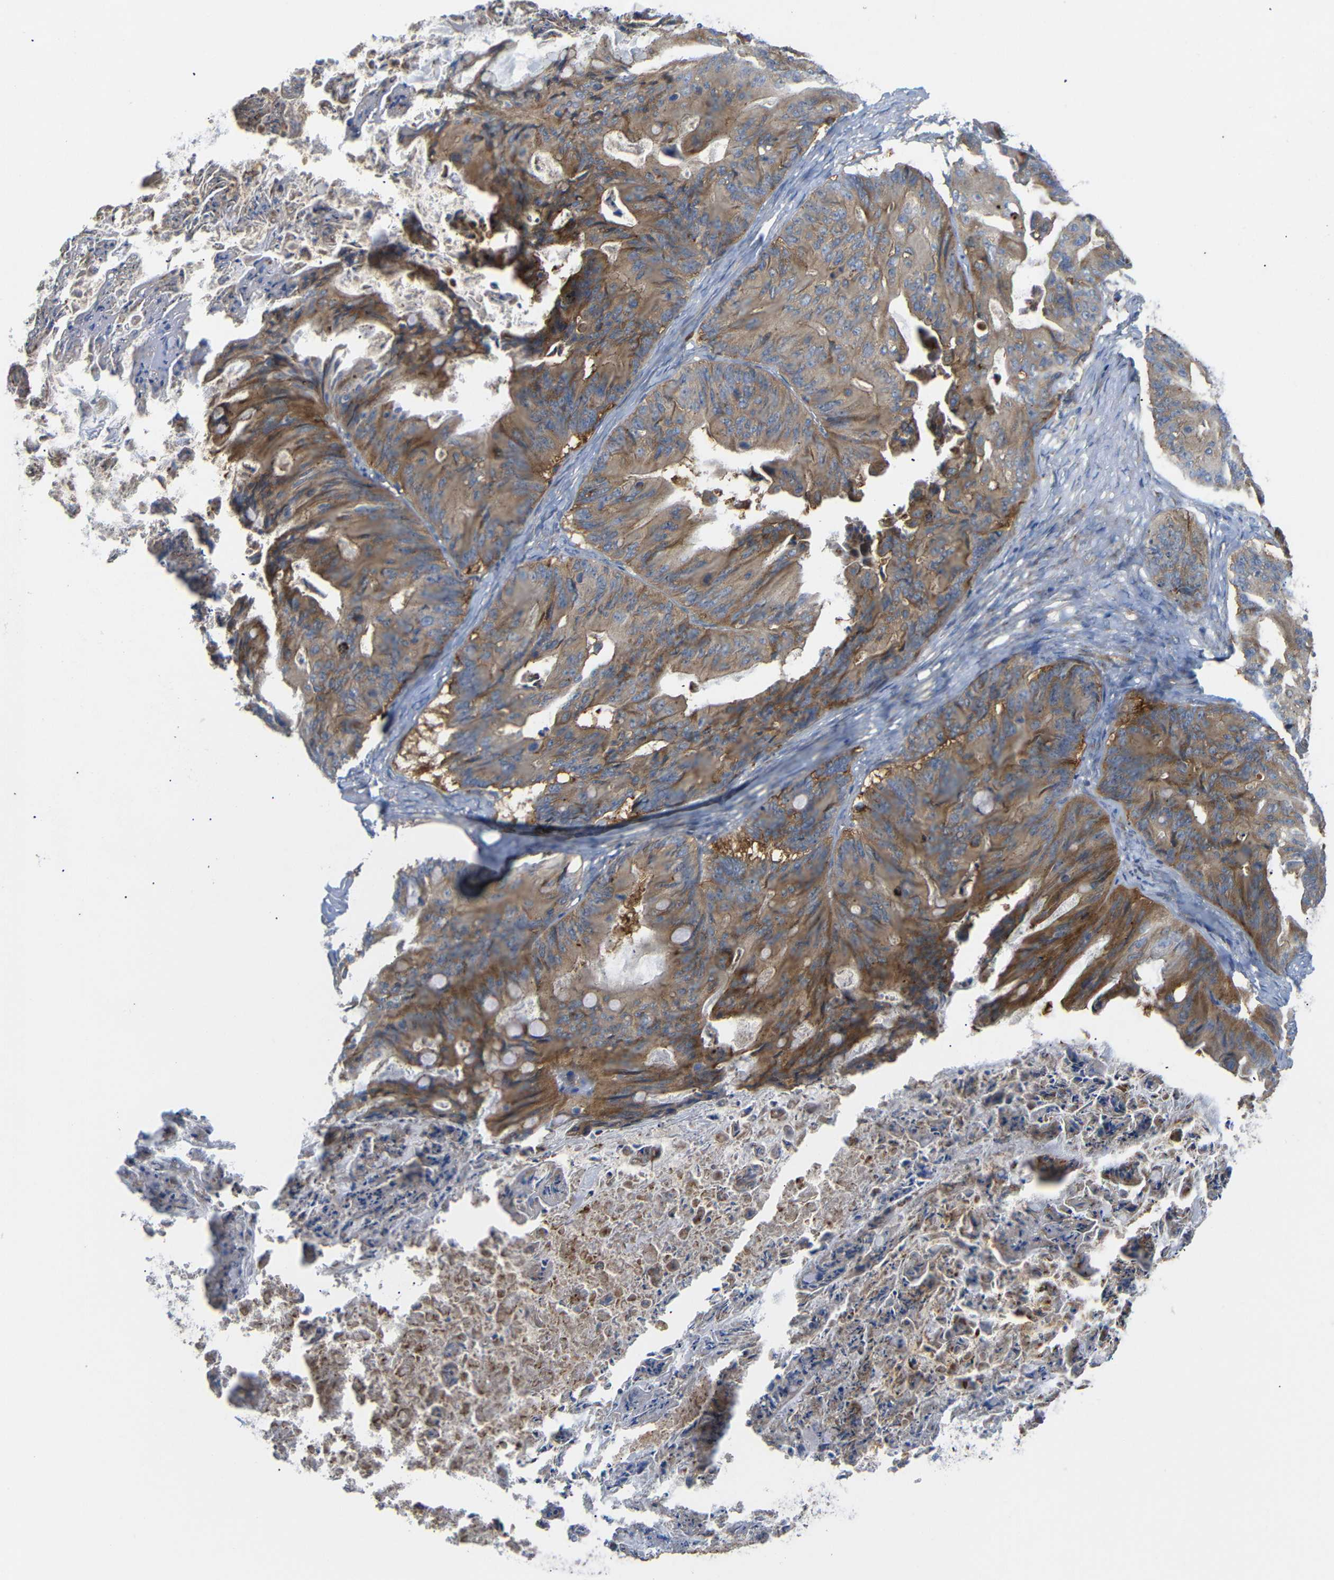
{"staining": {"intensity": "moderate", "quantity": ">75%", "location": "cytoplasmic/membranous"}, "tissue": "ovarian cancer", "cell_type": "Tumor cells", "image_type": "cancer", "snomed": [{"axis": "morphology", "description": "Cystadenocarcinoma, mucinous, NOS"}, {"axis": "topography", "description": "Ovary"}], "caption": "Immunohistochemical staining of mucinous cystadenocarcinoma (ovarian) reveals medium levels of moderate cytoplasmic/membranous expression in about >75% of tumor cells. The protein of interest is stained brown, and the nuclei are stained in blue (DAB IHC with brightfield microscopy, high magnification).", "gene": "SYPL1", "patient": {"sex": "female", "age": 37}}